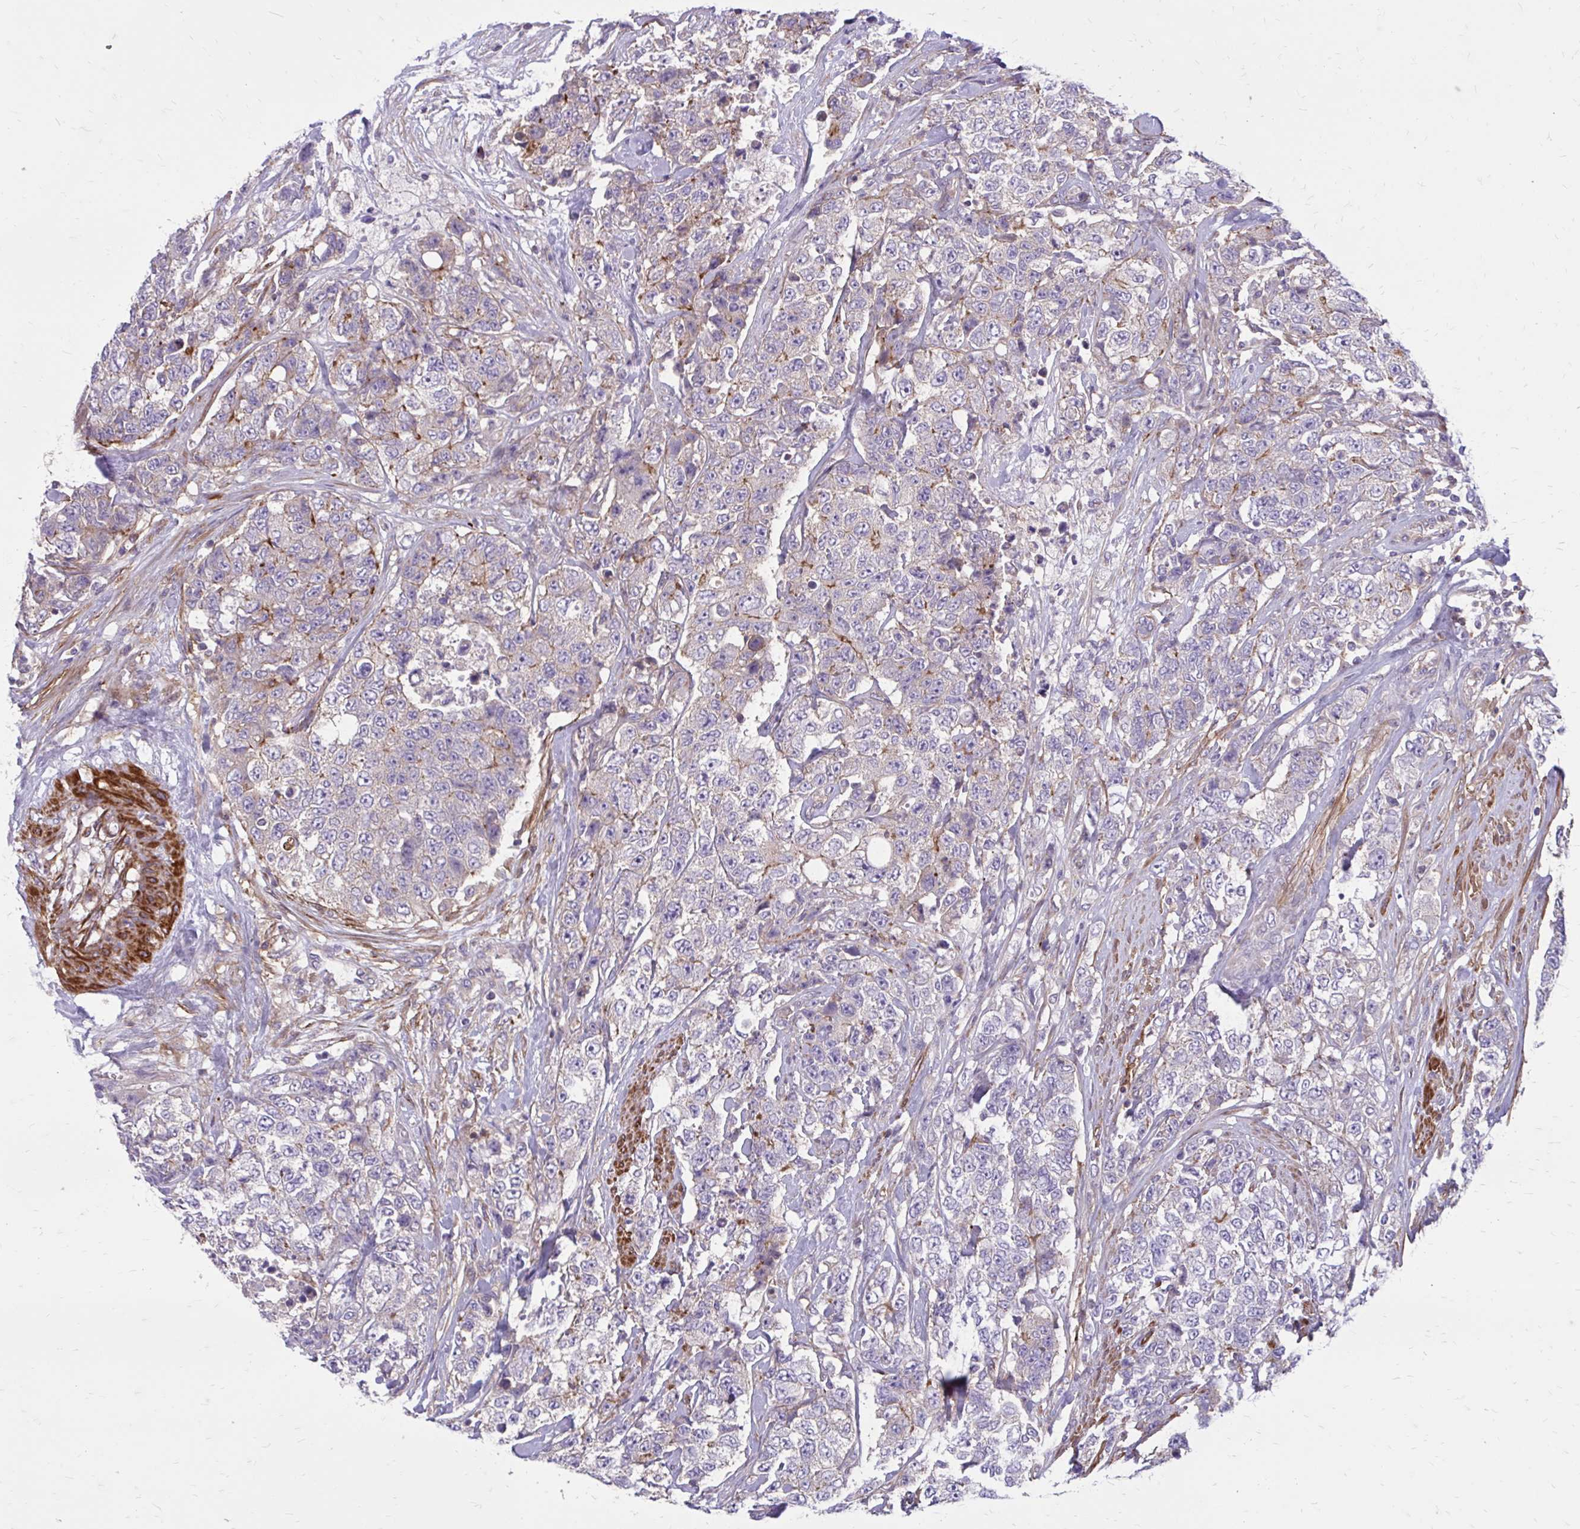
{"staining": {"intensity": "negative", "quantity": "none", "location": "none"}, "tissue": "urothelial cancer", "cell_type": "Tumor cells", "image_type": "cancer", "snomed": [{"axis": "morphology", "description": "Urothelial carcinoma, High grade"}, {"axis": "topography", "description": "Urinary bladder"}], "caption": "A high-resolution micrograph shows IHC staining of urothelial carcinoma (high-grade), which exhibits no significant staining in tumor cells. Brightfield microscopy of immunohistochemistry stained with DAB (3,3'-diaminobenzidine) (brown) and hematoxylin (blue), captured at high magnification.", "gene": "FAP", "patient": {"sex": "female", "age": 78}}